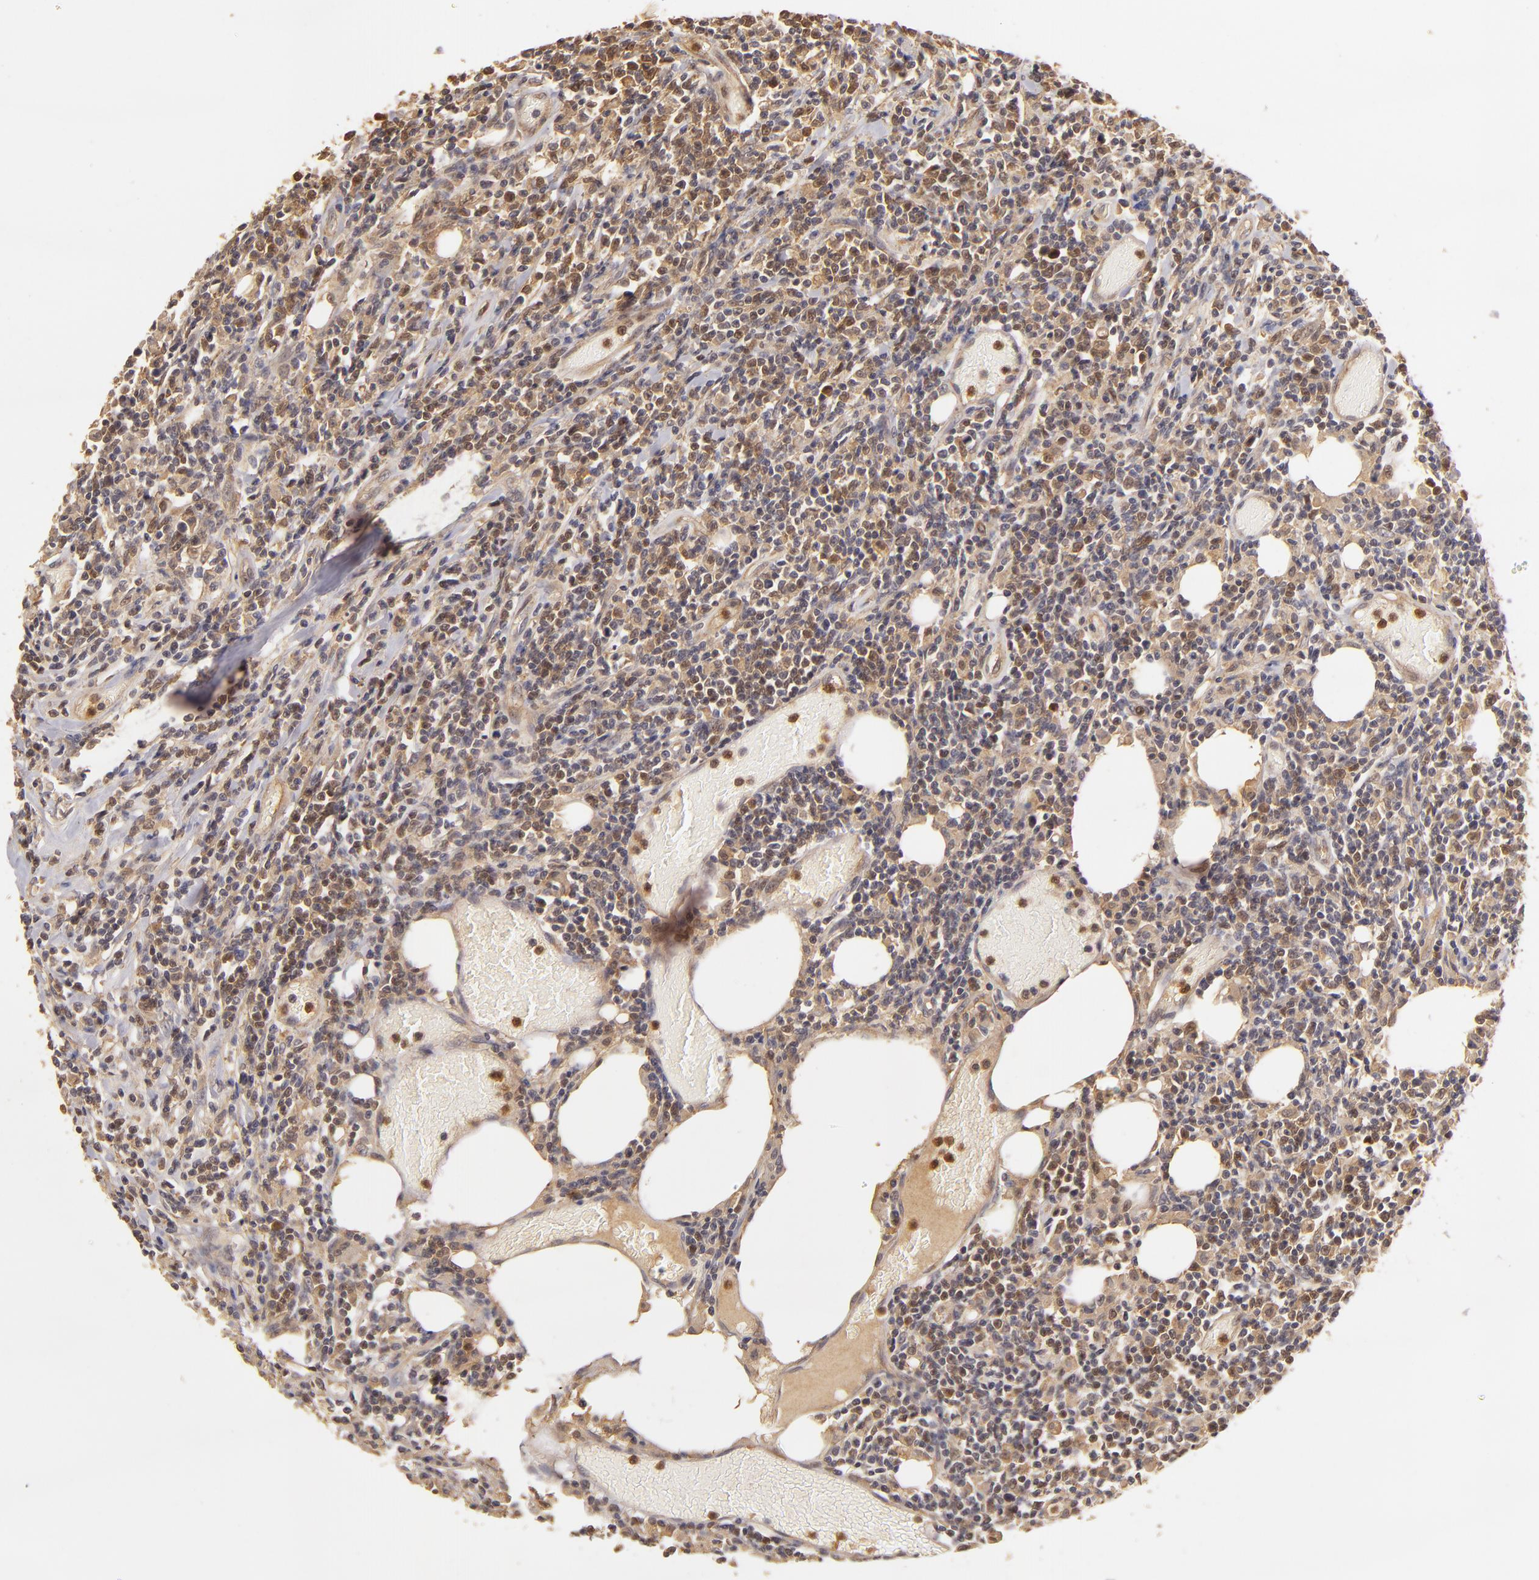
{"staining": {"intensity": "strong", "quantity": ">75%", "location": "cytoplasmic/membranous"}, "tissue": "lymphoma", "cell_type": "Tumor cells", "image_type": "cancer", "snomed": [{"axis": "morphology", "description": "Malignant lymphoma, non-Hodgkin's type, High grade"}, {"axis": "topography", "description": "Colon"}], "caption": "Lymphoma tissue shows strong cytoplasmic/membranous staining in approximately >75% of tumor cells", "gene": "PRKCD", "patient": {"sex": "male", "age": 82}}